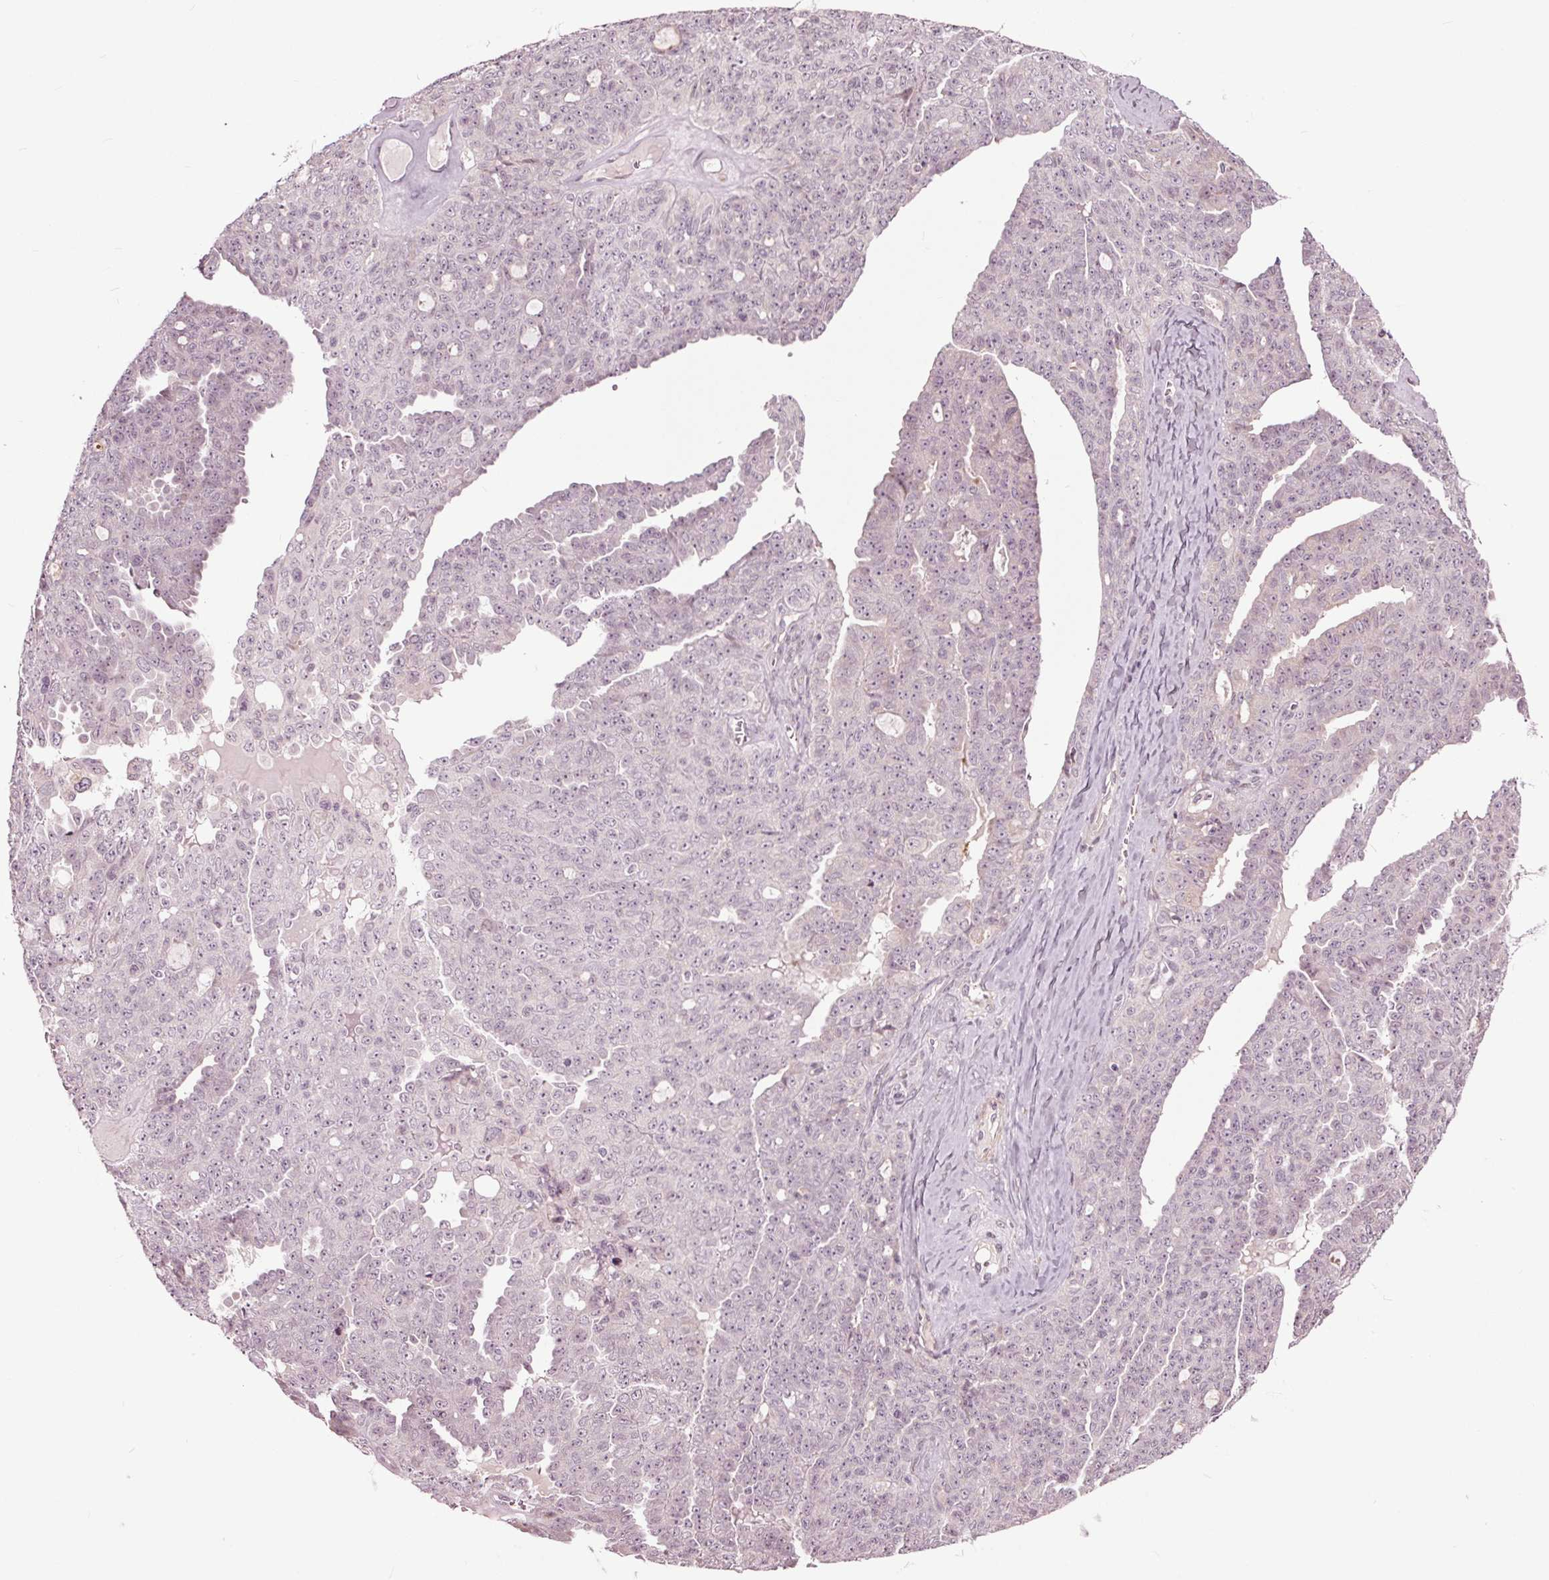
{"staining": {"intensity": "negative", "quantity": "none", "location": "none"}, "tissue": "ovarian cancer", "cell_type": "Tumor cells", "image_type": "cancer", "snomed": [{"axis": "morphology", "description": "Cystadenocarcinoma, serous, NOS"}, {"axis": "topography", "description": "Ovary"}], "caption": "The image exhibits no significant staining in tumor cells of ovarian cancer. (DAB immunohistochemistry (IHC), high magnification).", "gene": "HAUS5", "patient": {"sex": "female", "age": 71}}